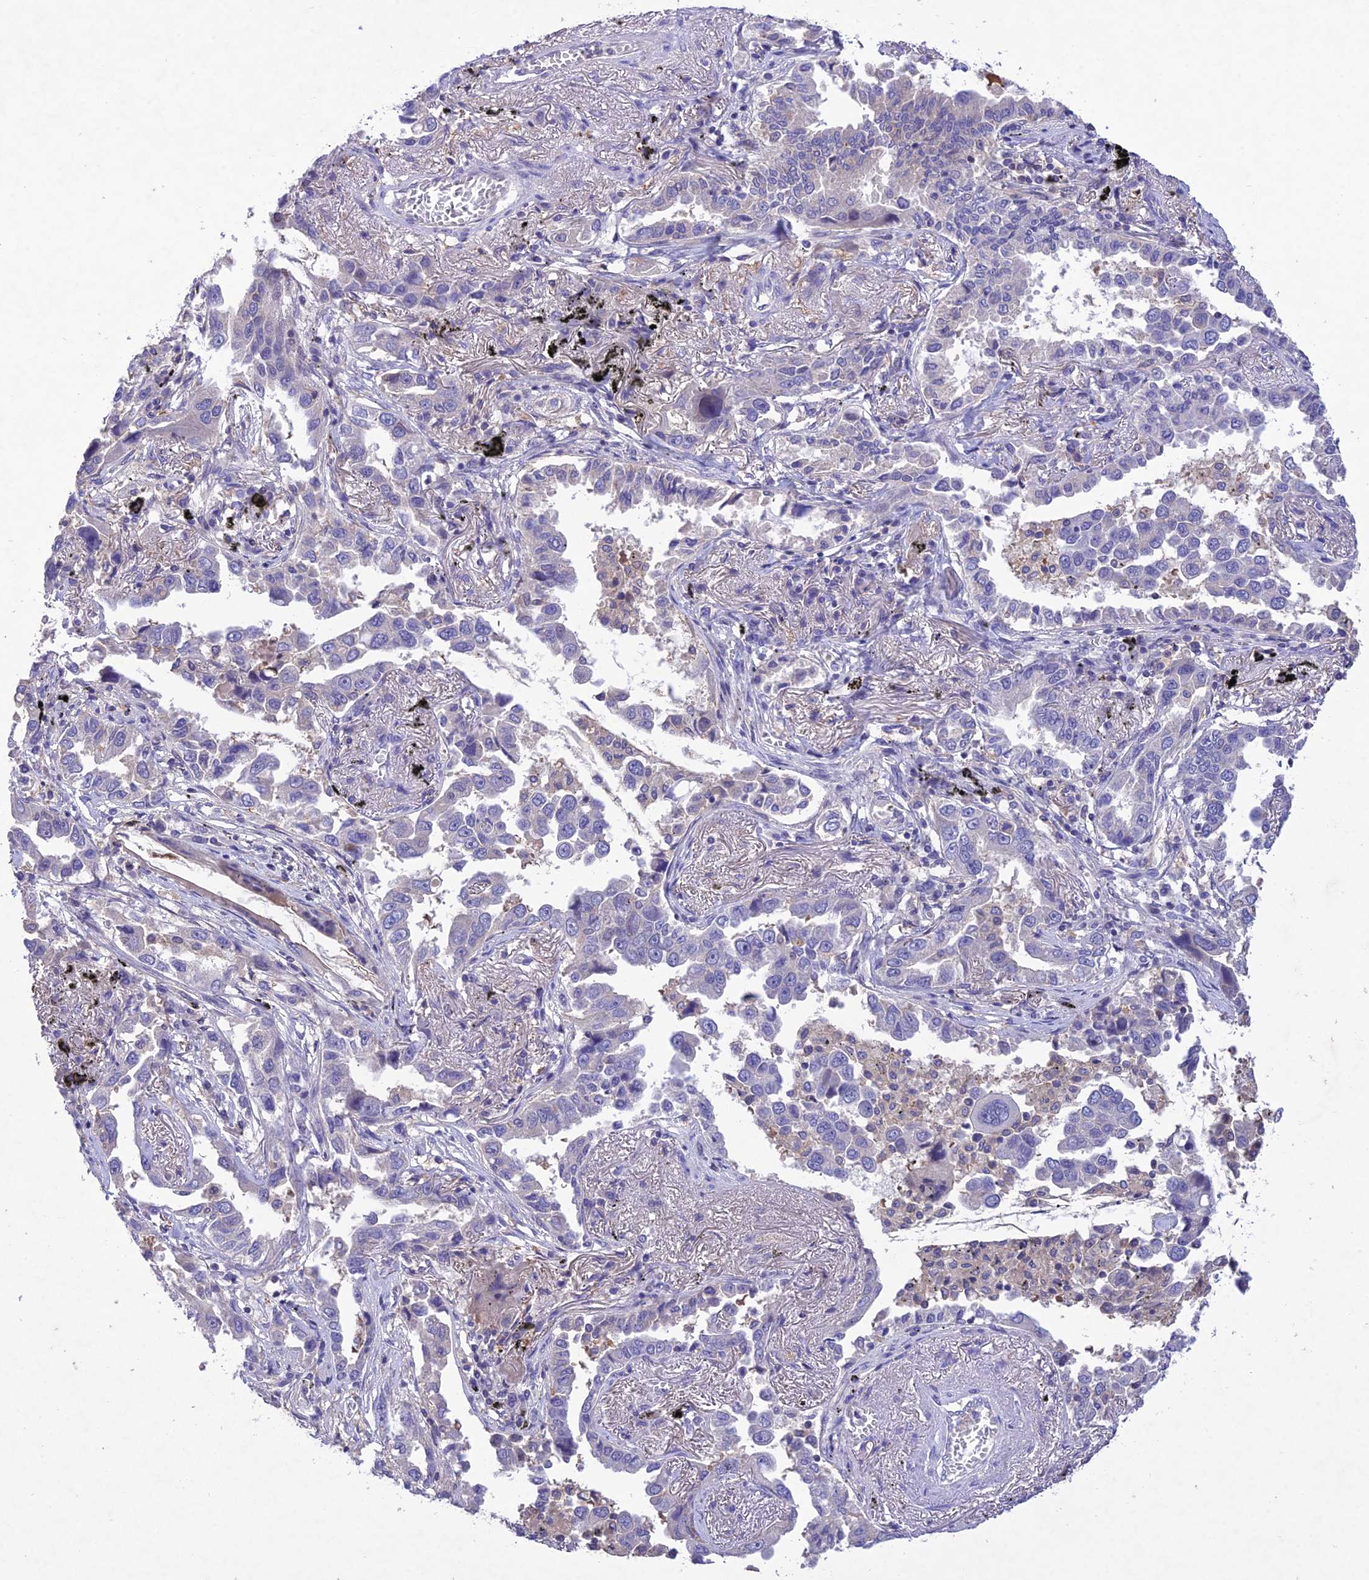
{"staining": {"intensity": "negative", "quantity": "none", "location": "none"}, "tissue": "lung cancer", "cell_type": "Tumor cells", "image_type": "cancer", "snomed": [{"axis": "morphology", "description": "Adenocarcinoma, NOS"}, {"axis": "topography", "description": "Lung"}], "caption": "Immunohistochemical staining of adenocarcinoma (lung) shows no significant positivity in tumor cells.", "gene": "SNX24", "patient": {"sex": "male", "age": 67}}